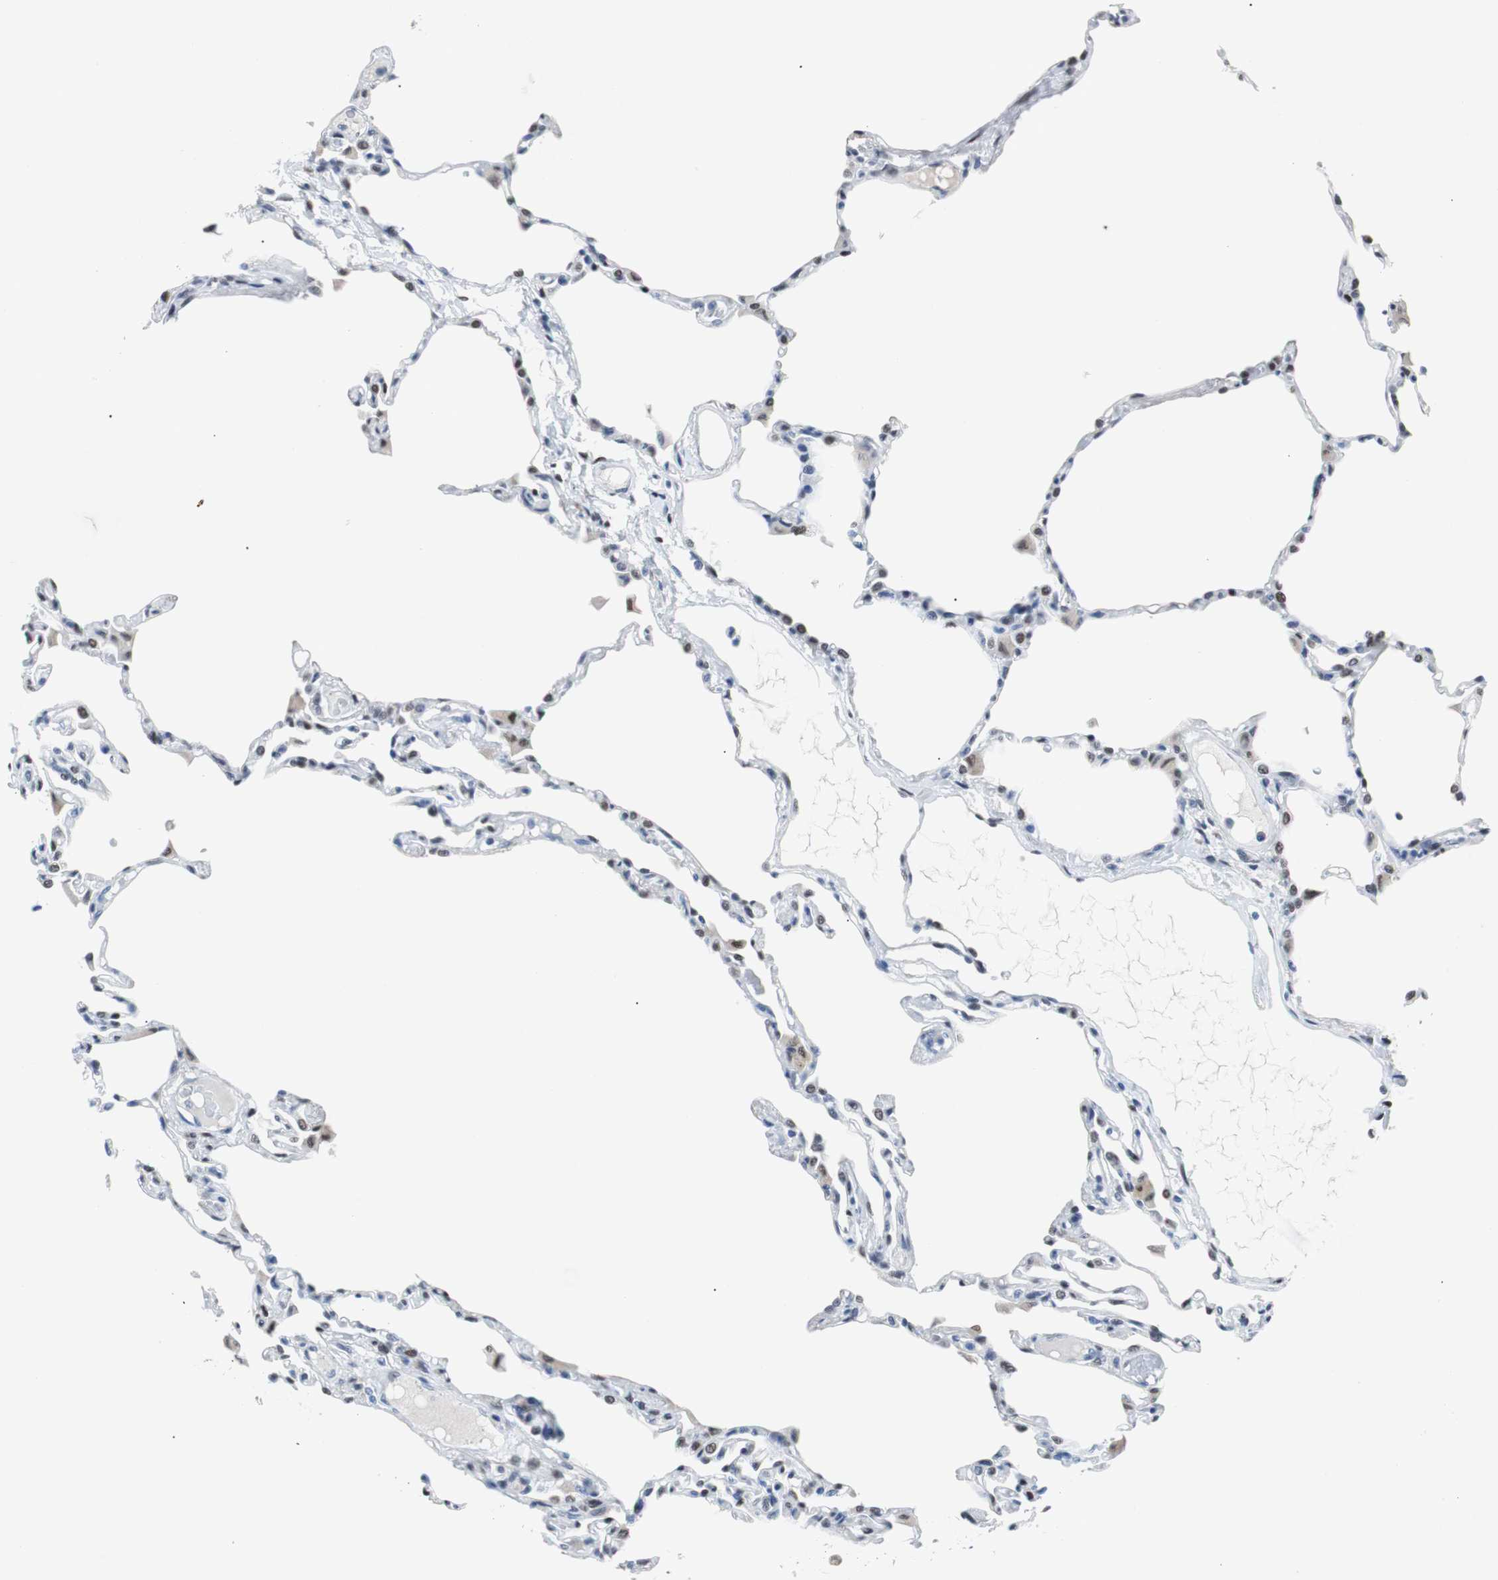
{"staining": {"intensity": "moderate", "quantity": "25%-75%", "location": "nuclear"}, "tissue": "lung", "cell_type": "Alveolar cells", "image_type": "normal", "snomed": [{"axis": "morphology", "description": "Normal tissue, NOS"}, {"axis": "topography", "description": "Lung"}], "caption": "Immunohistochemical staining of unremarkable human lung reveals medium levels of moderate nuclear expression in approximately 25%-75% of alveolar cells.", "gene": "JUN", "patient": {"sex": "female", "age": 49}}